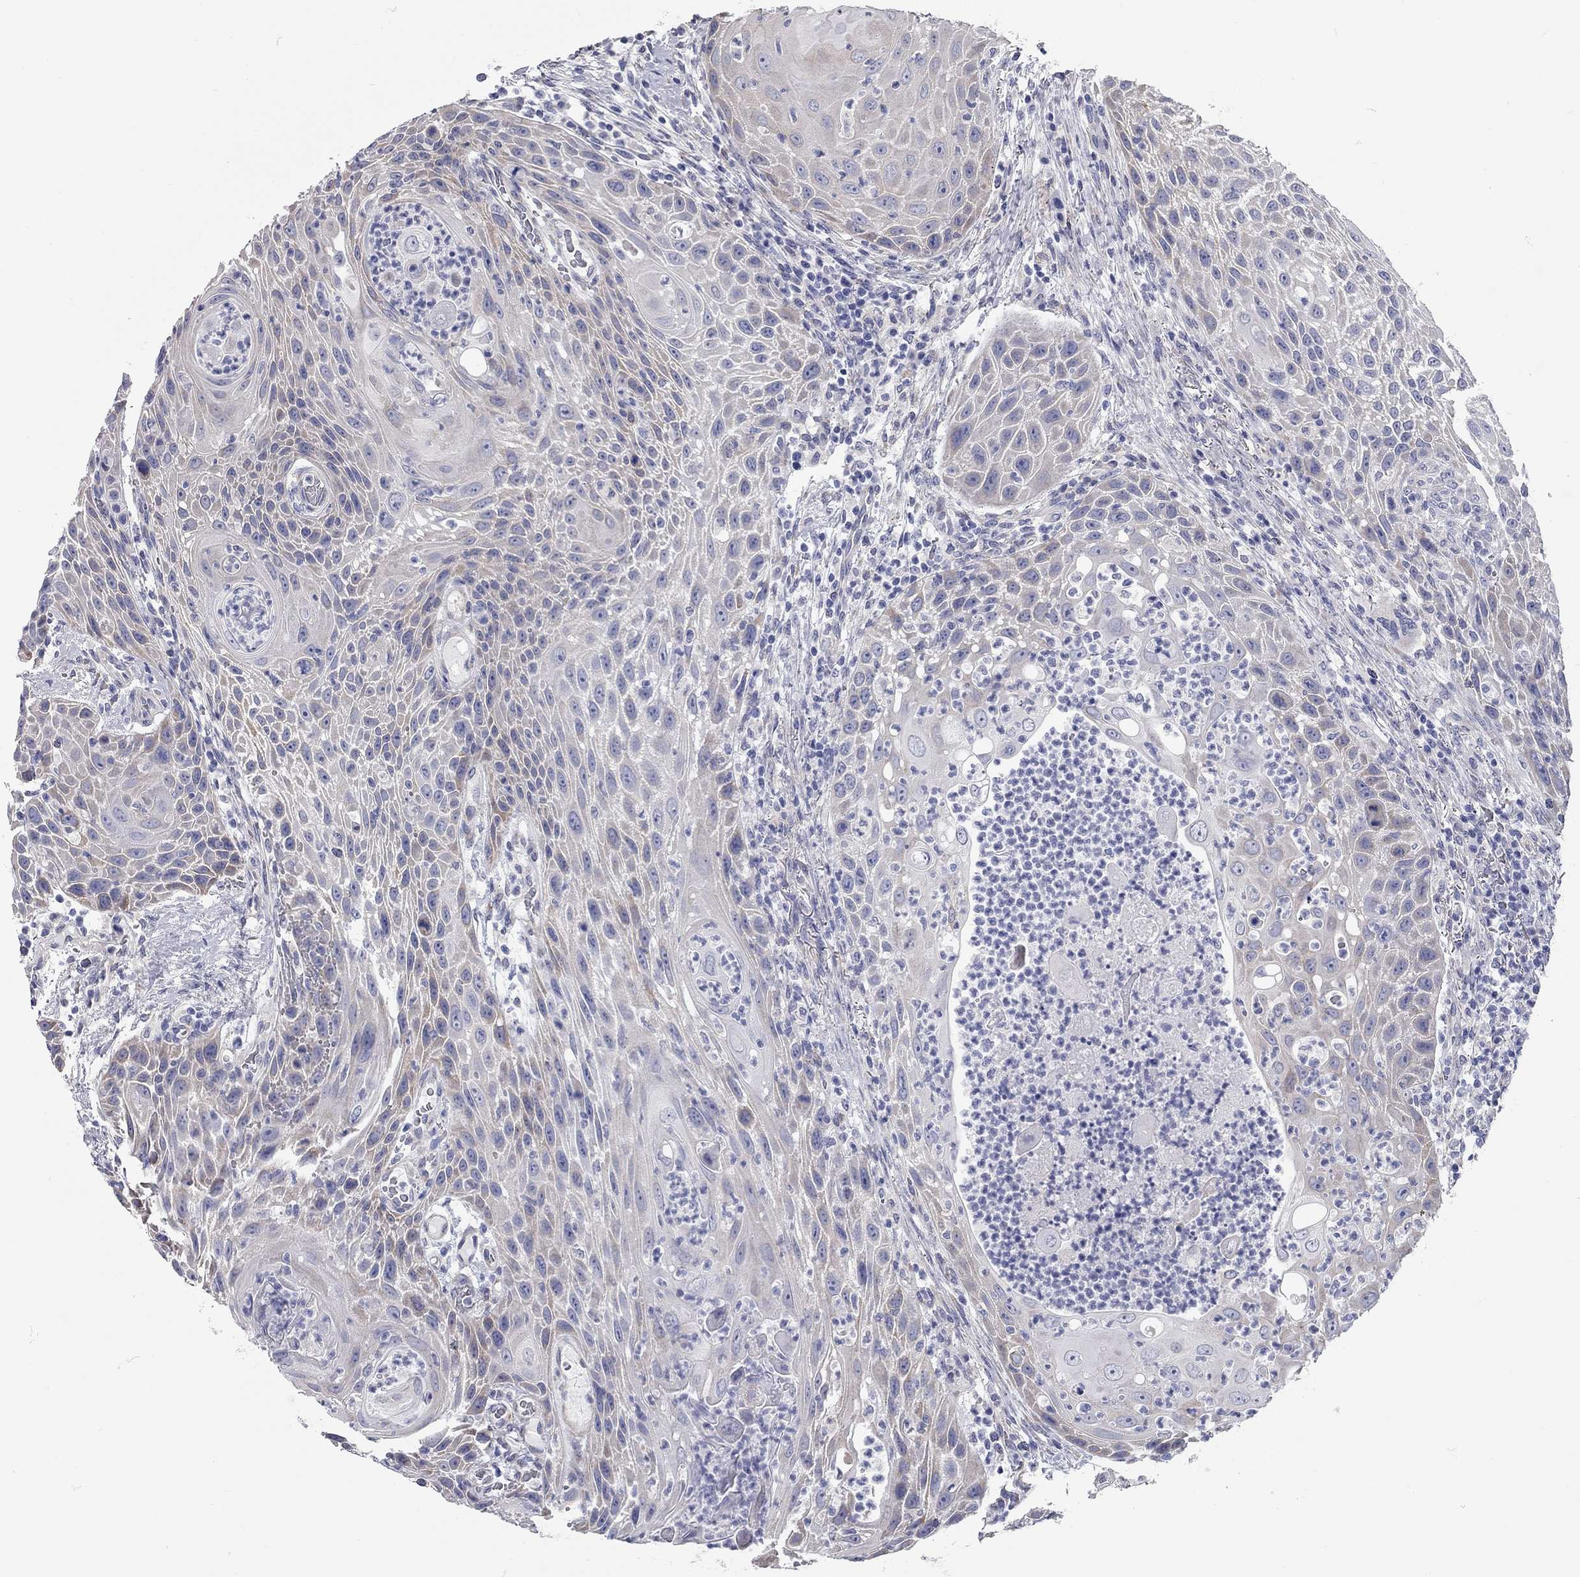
{"staining": {"intensity": "weak", "quantity": "<25%", "location": "cytoplasmic/membranous"}, "tissue": "head and neck cancer", "cell_type": "Tumor cells", "image_type": "cancer", "snomed": [{"axis": "morphology", "description": "Squamous cell carcinoma, NOS"}, {"axis": "topography", "description": "Head-Neck"}], "caption": "A high-resolution image shows IHC staining of squamous cell carcinoma (head and neck), which displays no significant staining in tumor cells.", "gene": "XAGE2", "patient": {"sex": "male", "age": 69}}